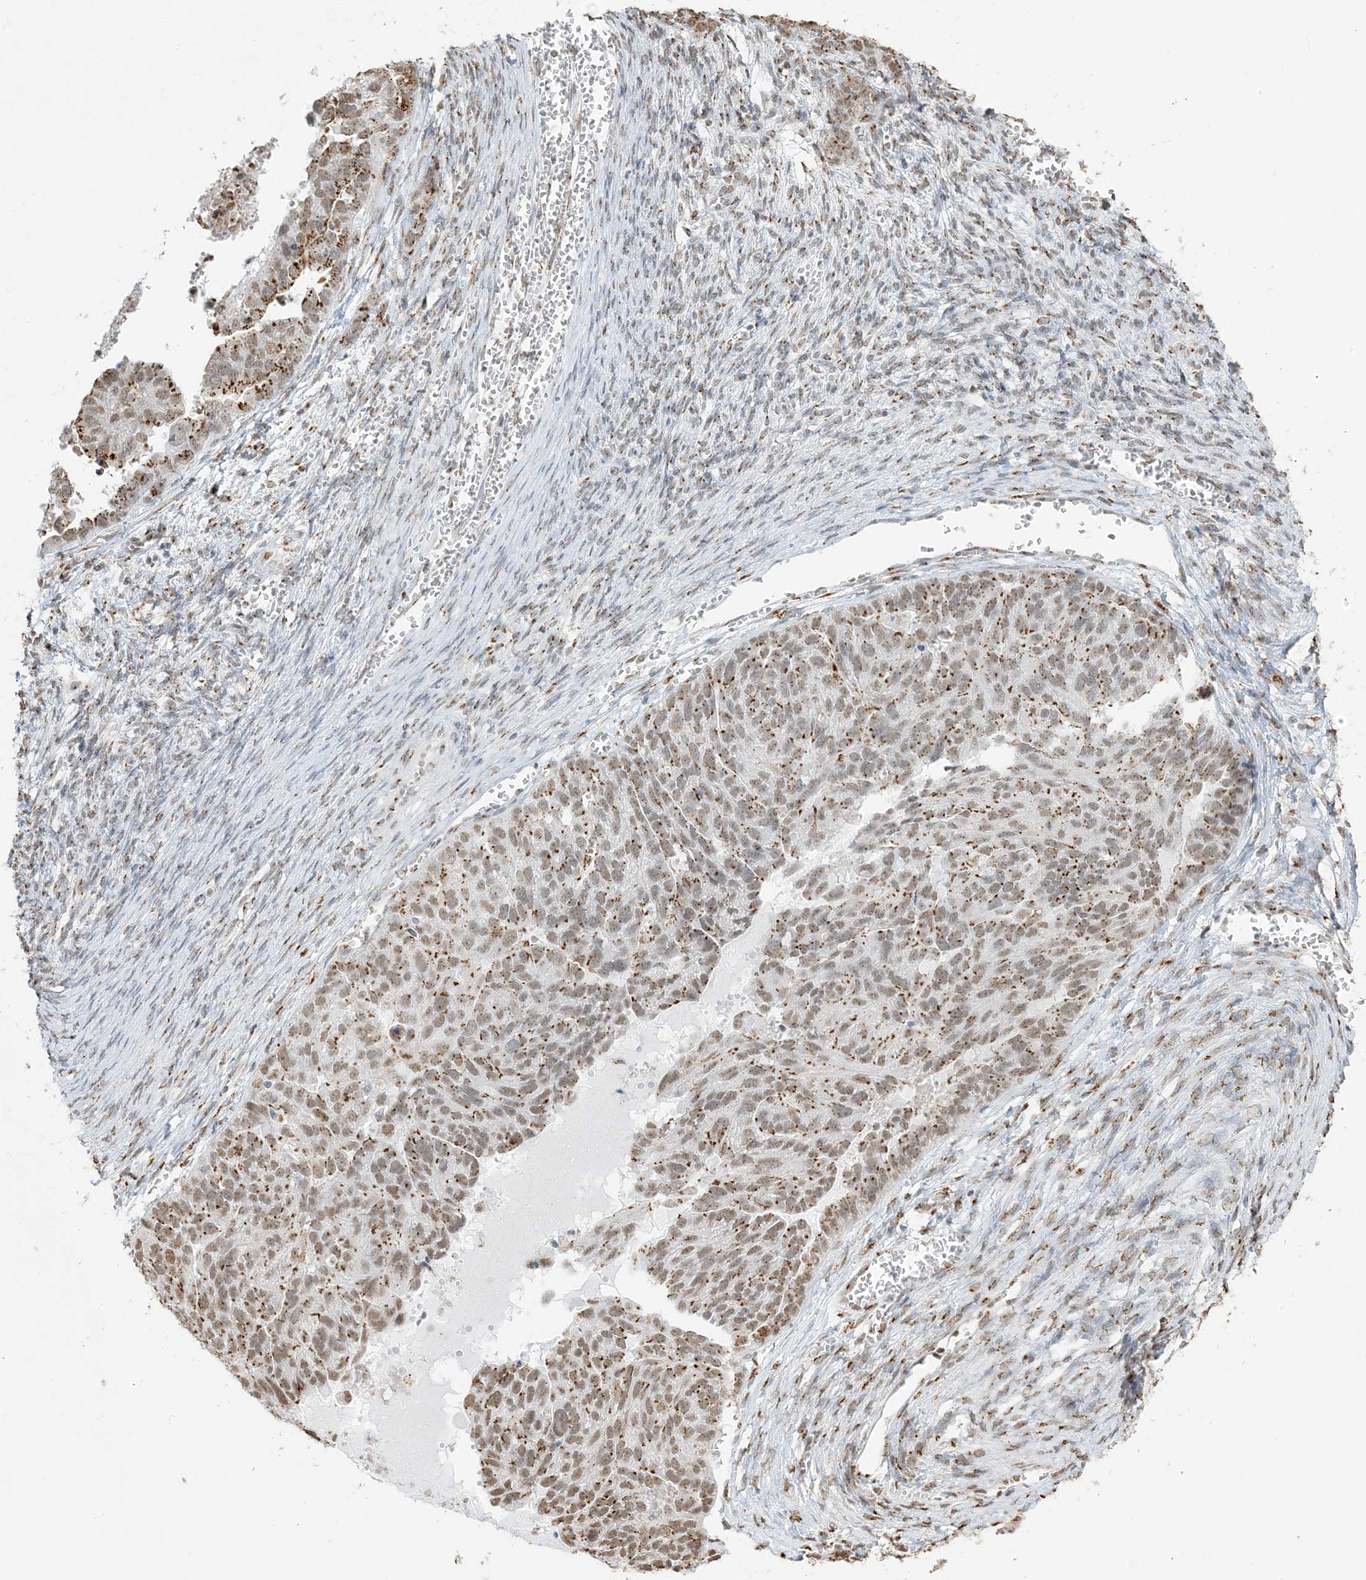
{"staining": {"intensity": "moderate", "quantity": ">75%", "location": "cytoplasmic/membranous,nuclear"}, "tissue": "ovarian cancer", "cell_type": "Tumor cells", "image_type": "cancer", "snomed": [{"axis": "morphology", "description": "Cystadenocarcinoma, serous, NOS"}, {"axis": "topography", "description": "Ovary"}], "caption": "This is a histology image of immunohistochemistry (IHC) staining of serous cystadenocarcinoma (ovarian), which shows moderate staining in the cytoplasmic/membranous and nuclear of tumor cells.", "gene": "GPR107", "patient": {"sex": "female", "age": 44}}